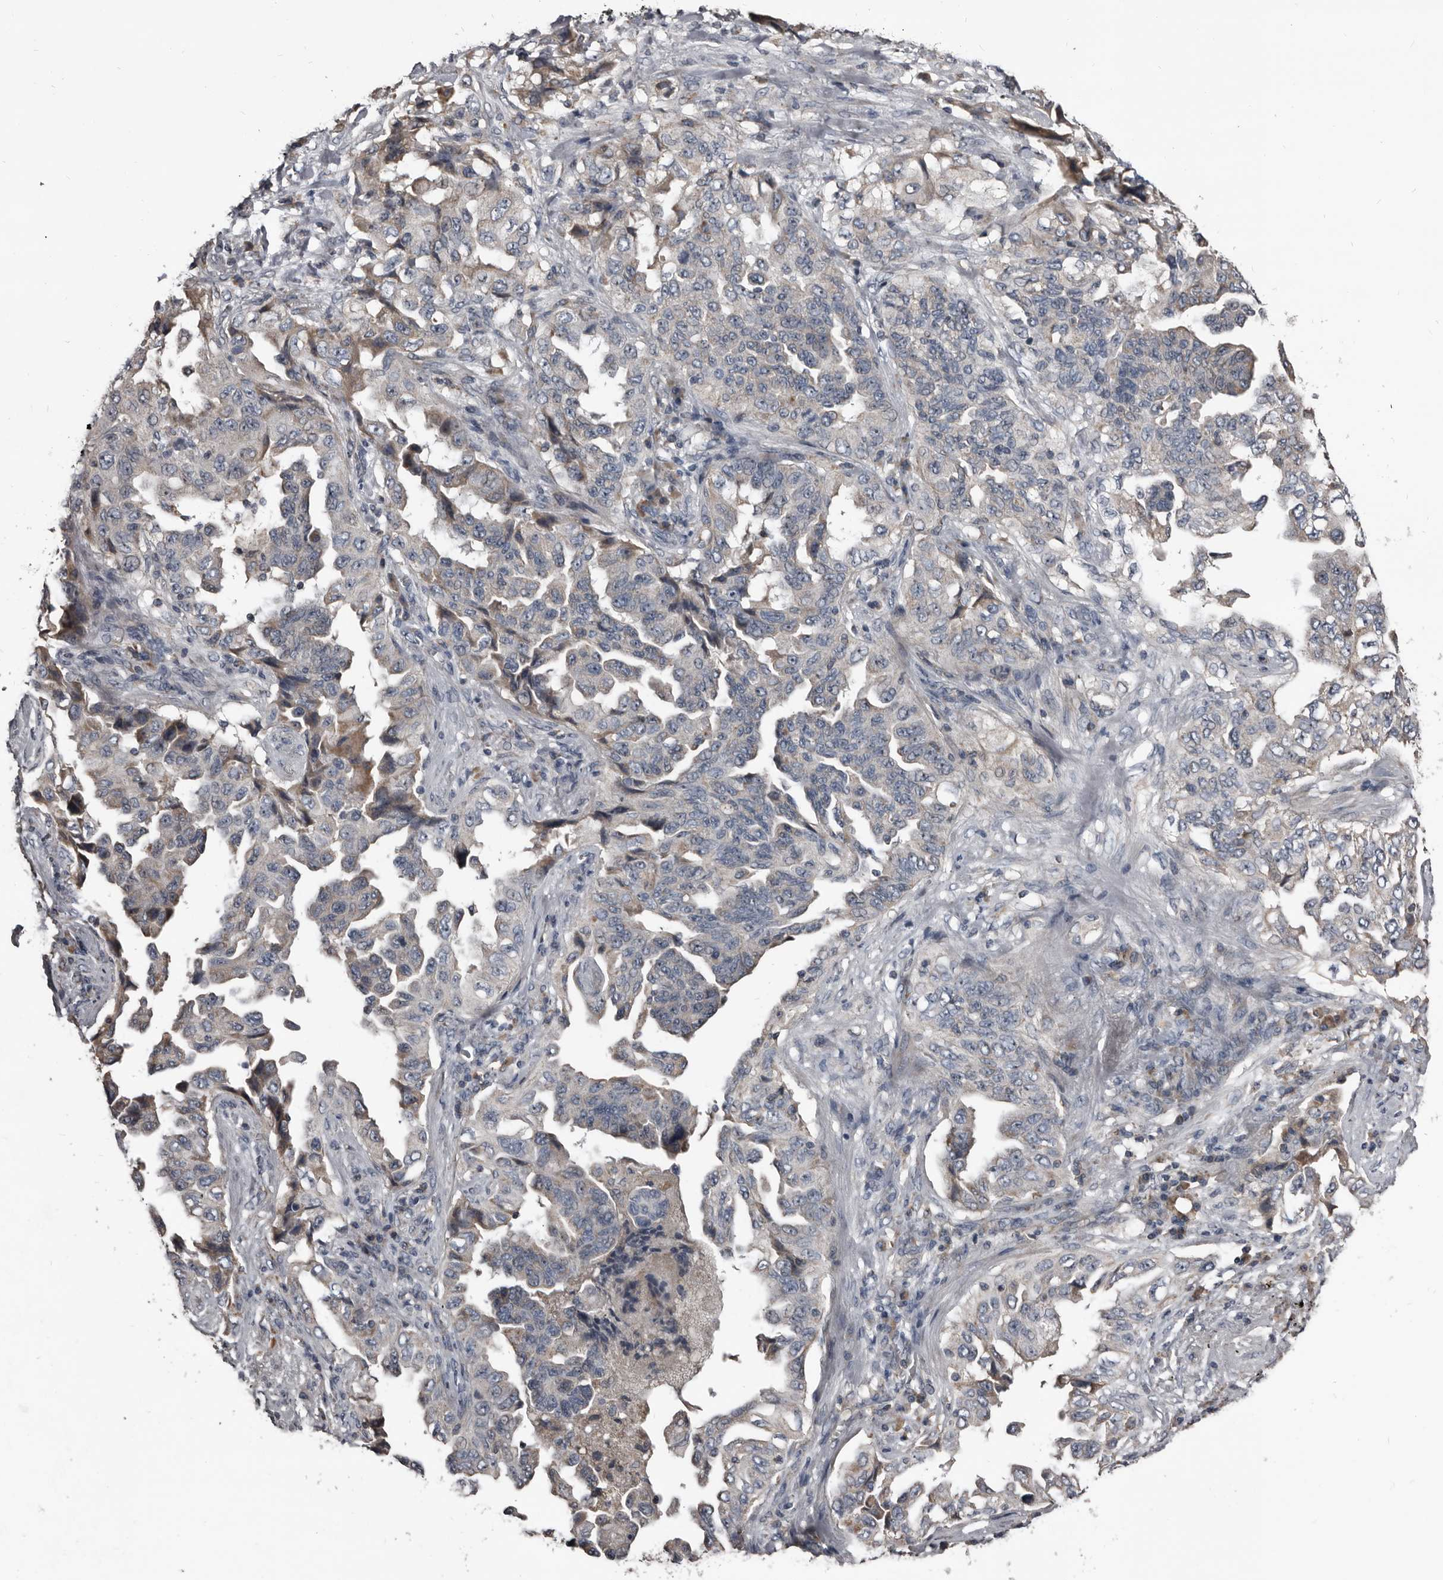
{"staining": {"intensity": "weak", "quantity": "<25%", "location": "cytoplasmic/membranous"}, "tissue": "lung cancer", "cell_type": "Tumor cells", "image_type": "cancer", "snomed": [{"axis": "morphology", "description": "Adenocarcinoma, NOS"}, {"axis": "topography", "description": "Lung"}], "caption": "IHC of adenocarcinoma (lung) reveals no expression in tumor cells.", "gene": "GREB1", "patient": {"sex": "female", "age": 51}}